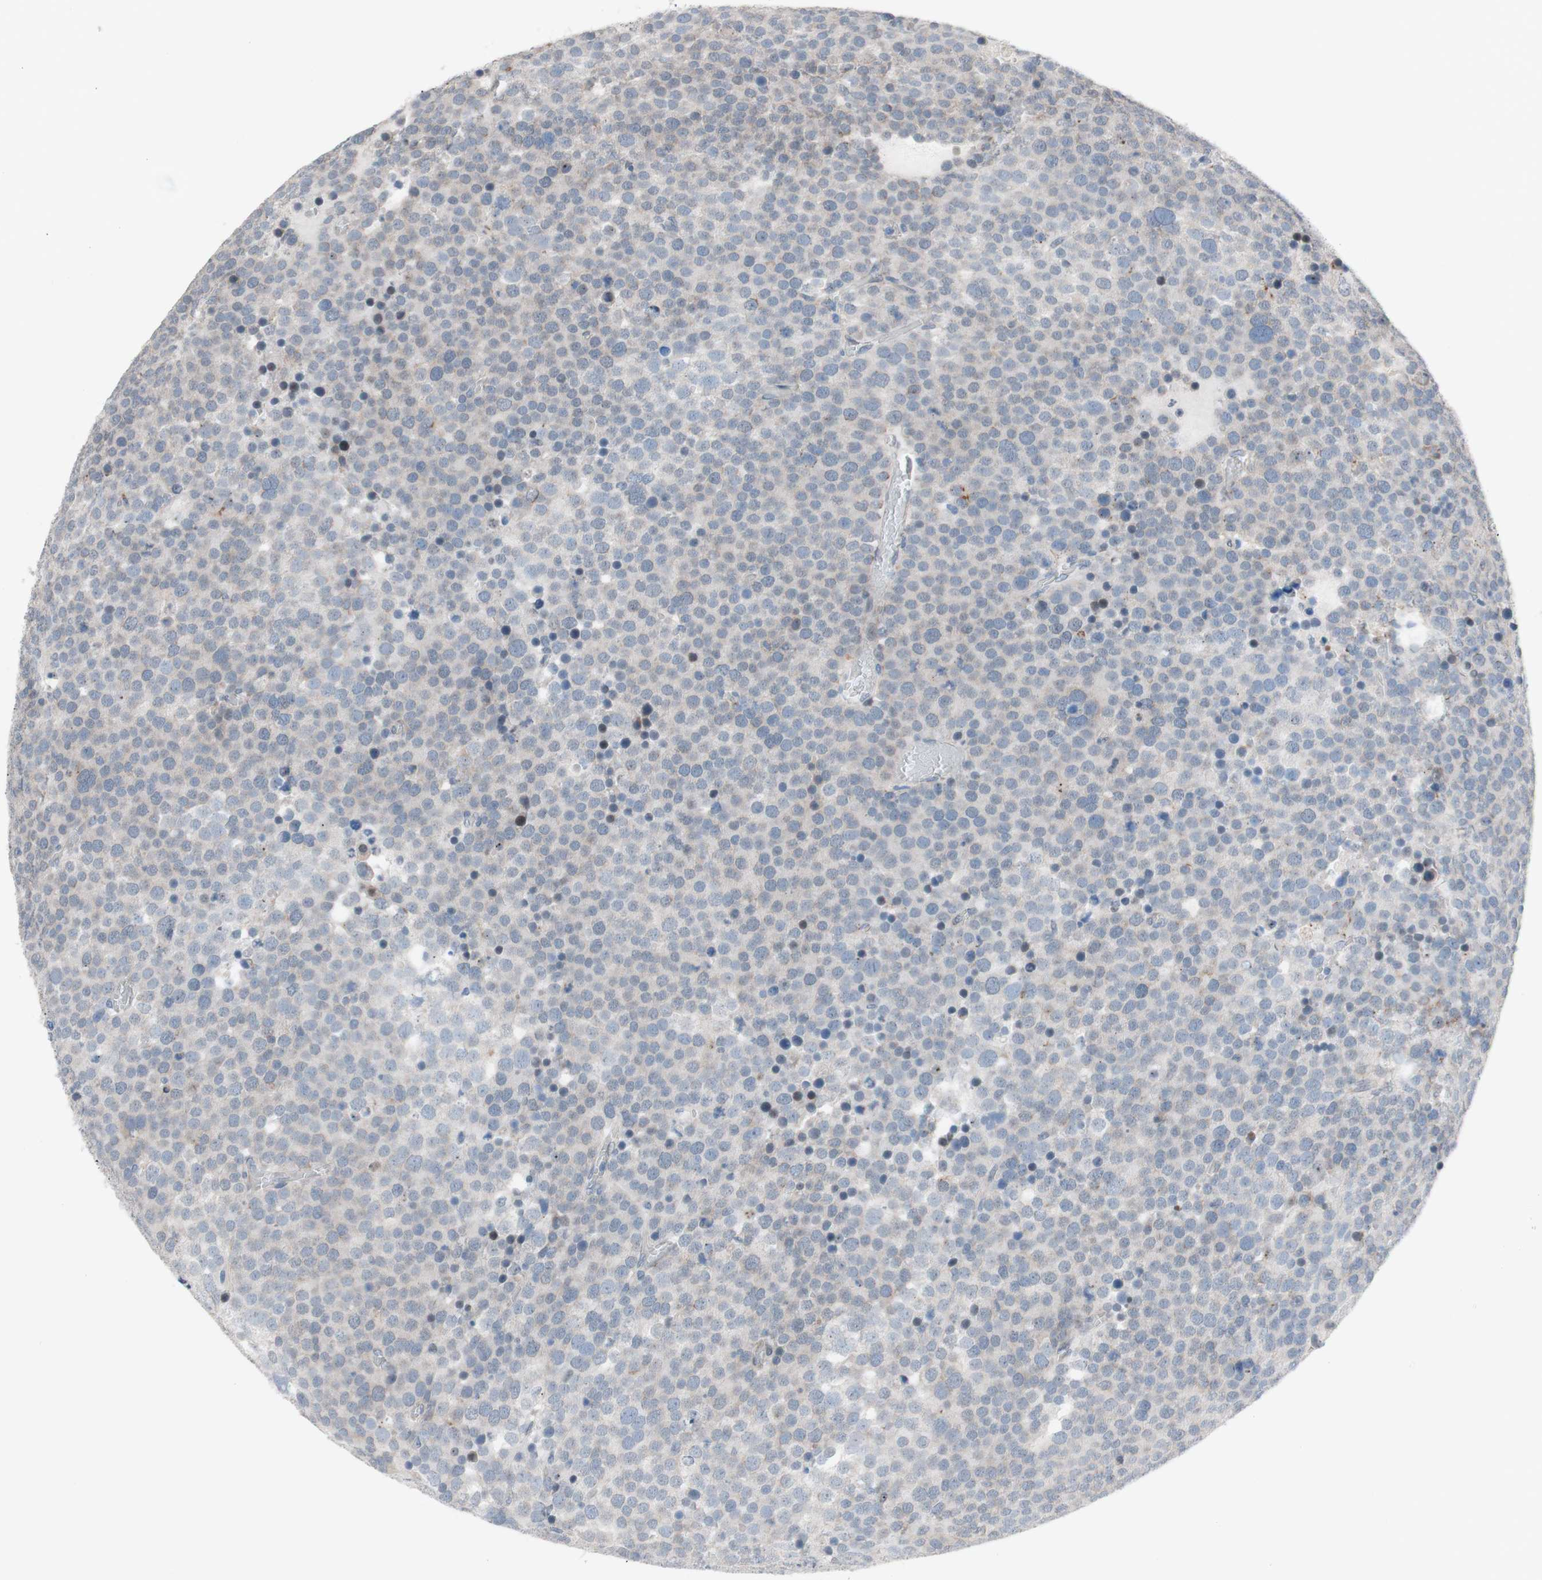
{"staining": {"intensity": "negative", "quantity": "none", "location": "none"}, "tissue": "testis cancer", "cell_type": "Tumor cells", "image_type": "cancer", "snomed": [{"axis": "morphology", "description": "Seminoma, NOS"}, {"axis": "topography", "description": "Testis"}], "caption": "A micrograph of human testis cancer is negative for staining in tumor cells. (Stains: DAB immunohistochemistry (IHC) with hematoxylin counter stain, Microscopy: brightfield microscopy at high magnification).", "gene": "PHTF2", "patient": {"sex": "male", "age": 71}}